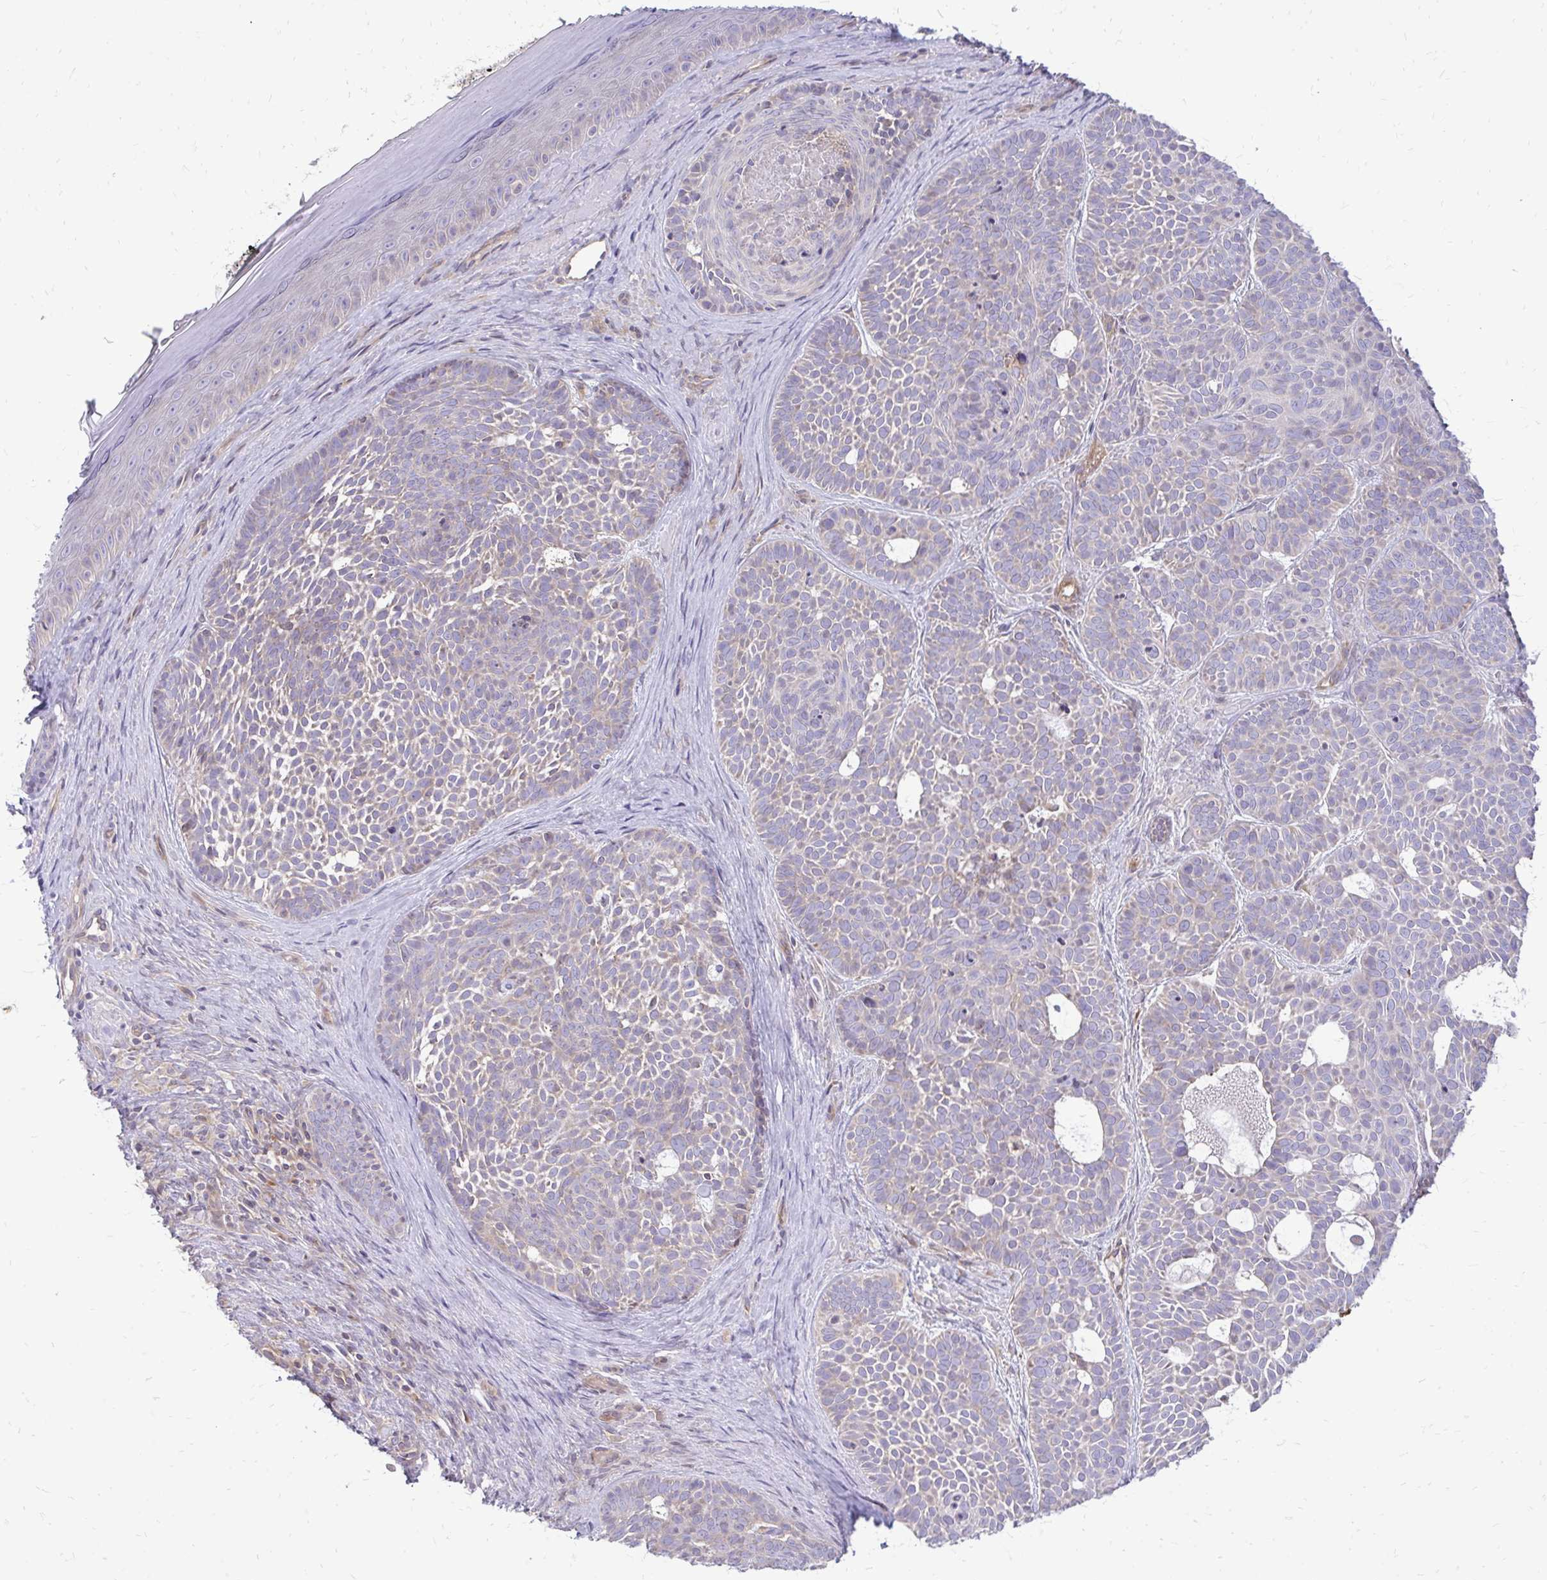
{"staining": {"intensity": "negative", "quantity": "none", "location": "none"}, "tissue": "skin cancer", "cell_type": "Tumor cells", "image_type": "cancer", "snomed": [{"axis": "morphology", "description": "Basal cell carcinoma"}, {"axis": "topography", "description": "Skin"}], "caption": "Micrograph shows no significant protein expression in tumor cells of skin basal cell carcinoma. (IHC, brightfield microscopy, high magnification).", "gene": "ASAP1", "patient": {"sex": "male", "age": 81}}